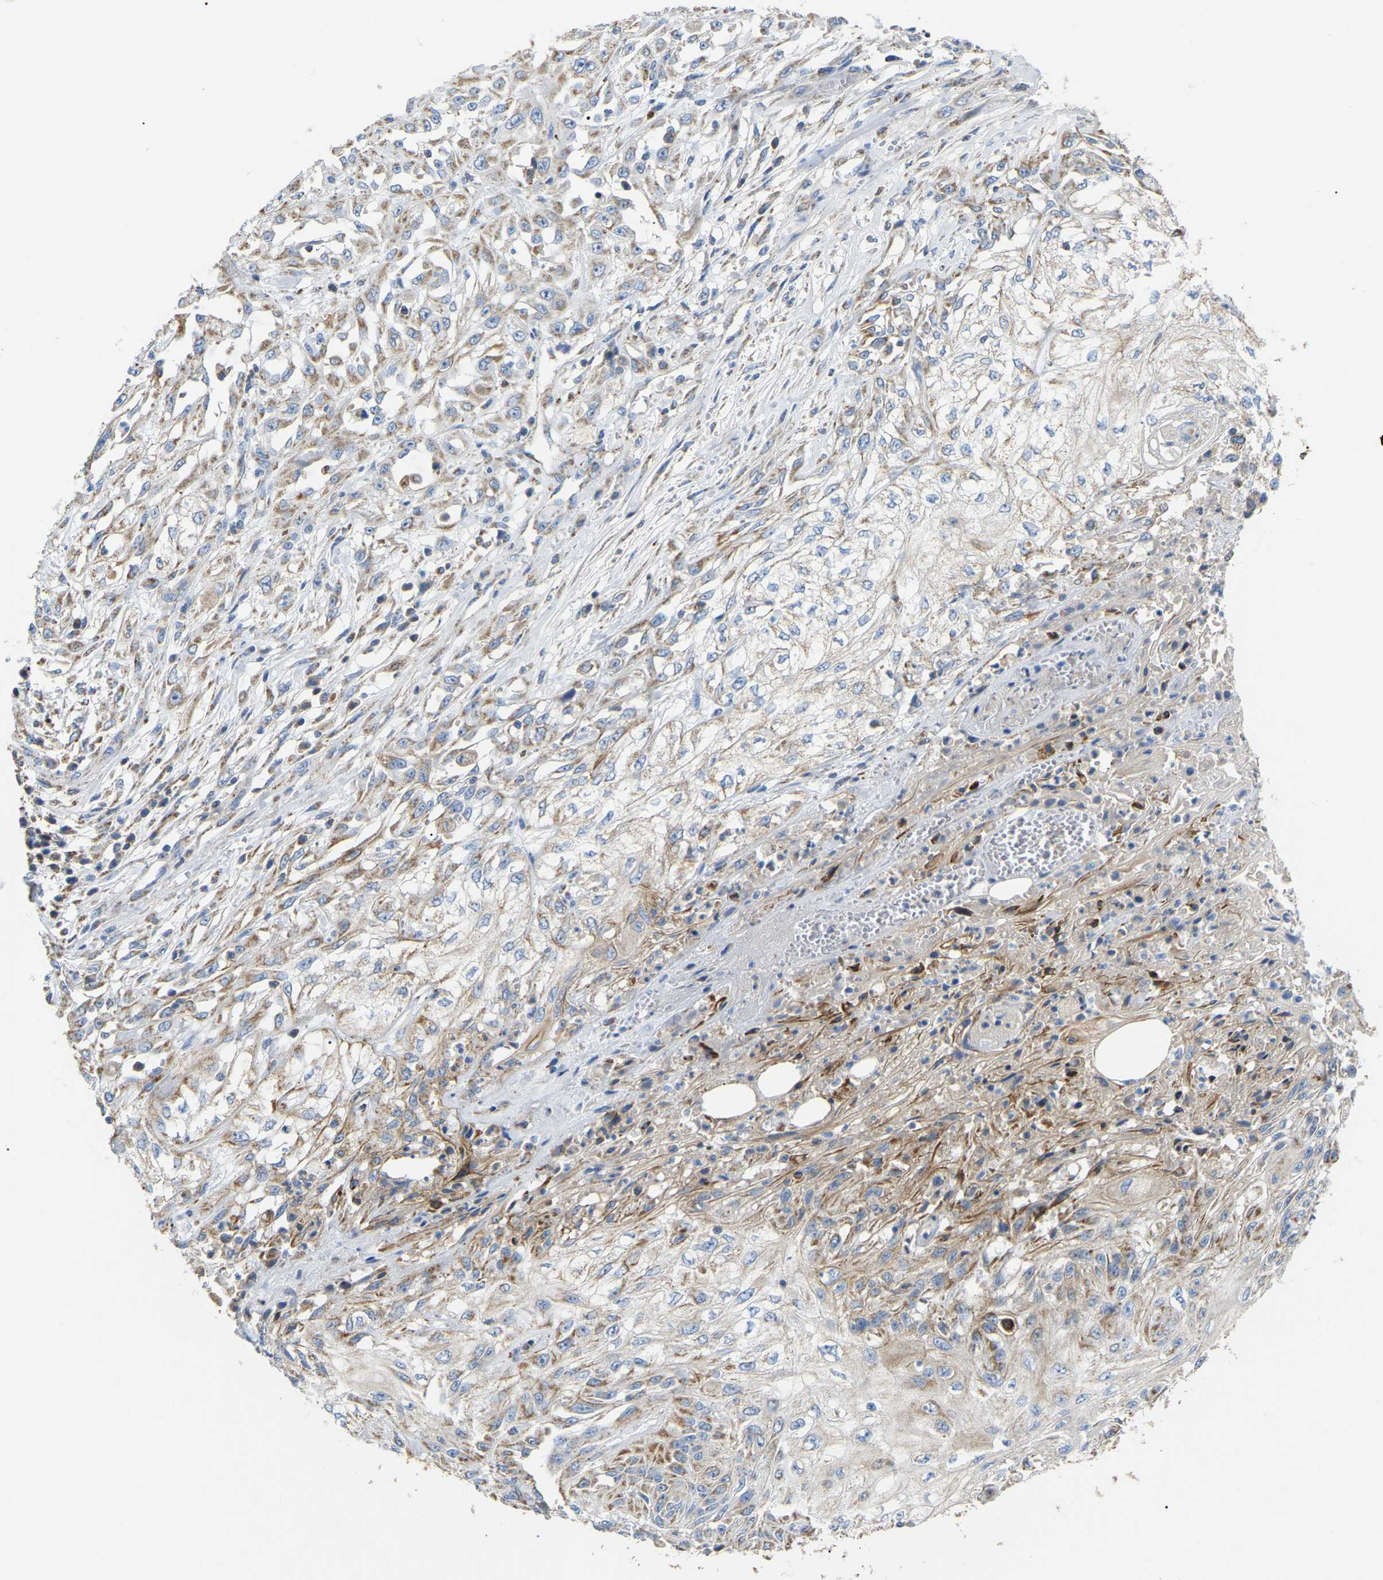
{"staining": {"intensity": "weak", "quantity": ">75%", "location": "cytoplasmic/membranous"}, "tissue": "skin cancer", "cell_type": "Tumor cells", "image_type": "cancer", "snomed": [{"axis": "morphology", "description": "Squamous cell carcinoma, NOS"}, {"axis": "morphology", "description": "Squamous cell carcinoma, metastatic, NOS"}, {"axis": "topography", "description": "Skin"}, {"axis": "topography", "description": "Lymph node"}], "caption": "Skin cancer tissue exhibits weak cytoplasmic/membranous positivity in about >75% of tumor cells Using DAB (brown) and hematoxylin (blue) stains, captured at high magnification using brightfield microscopy.", "gene": "HIBADH", "patient": {"sex": "male", "age": 75}}